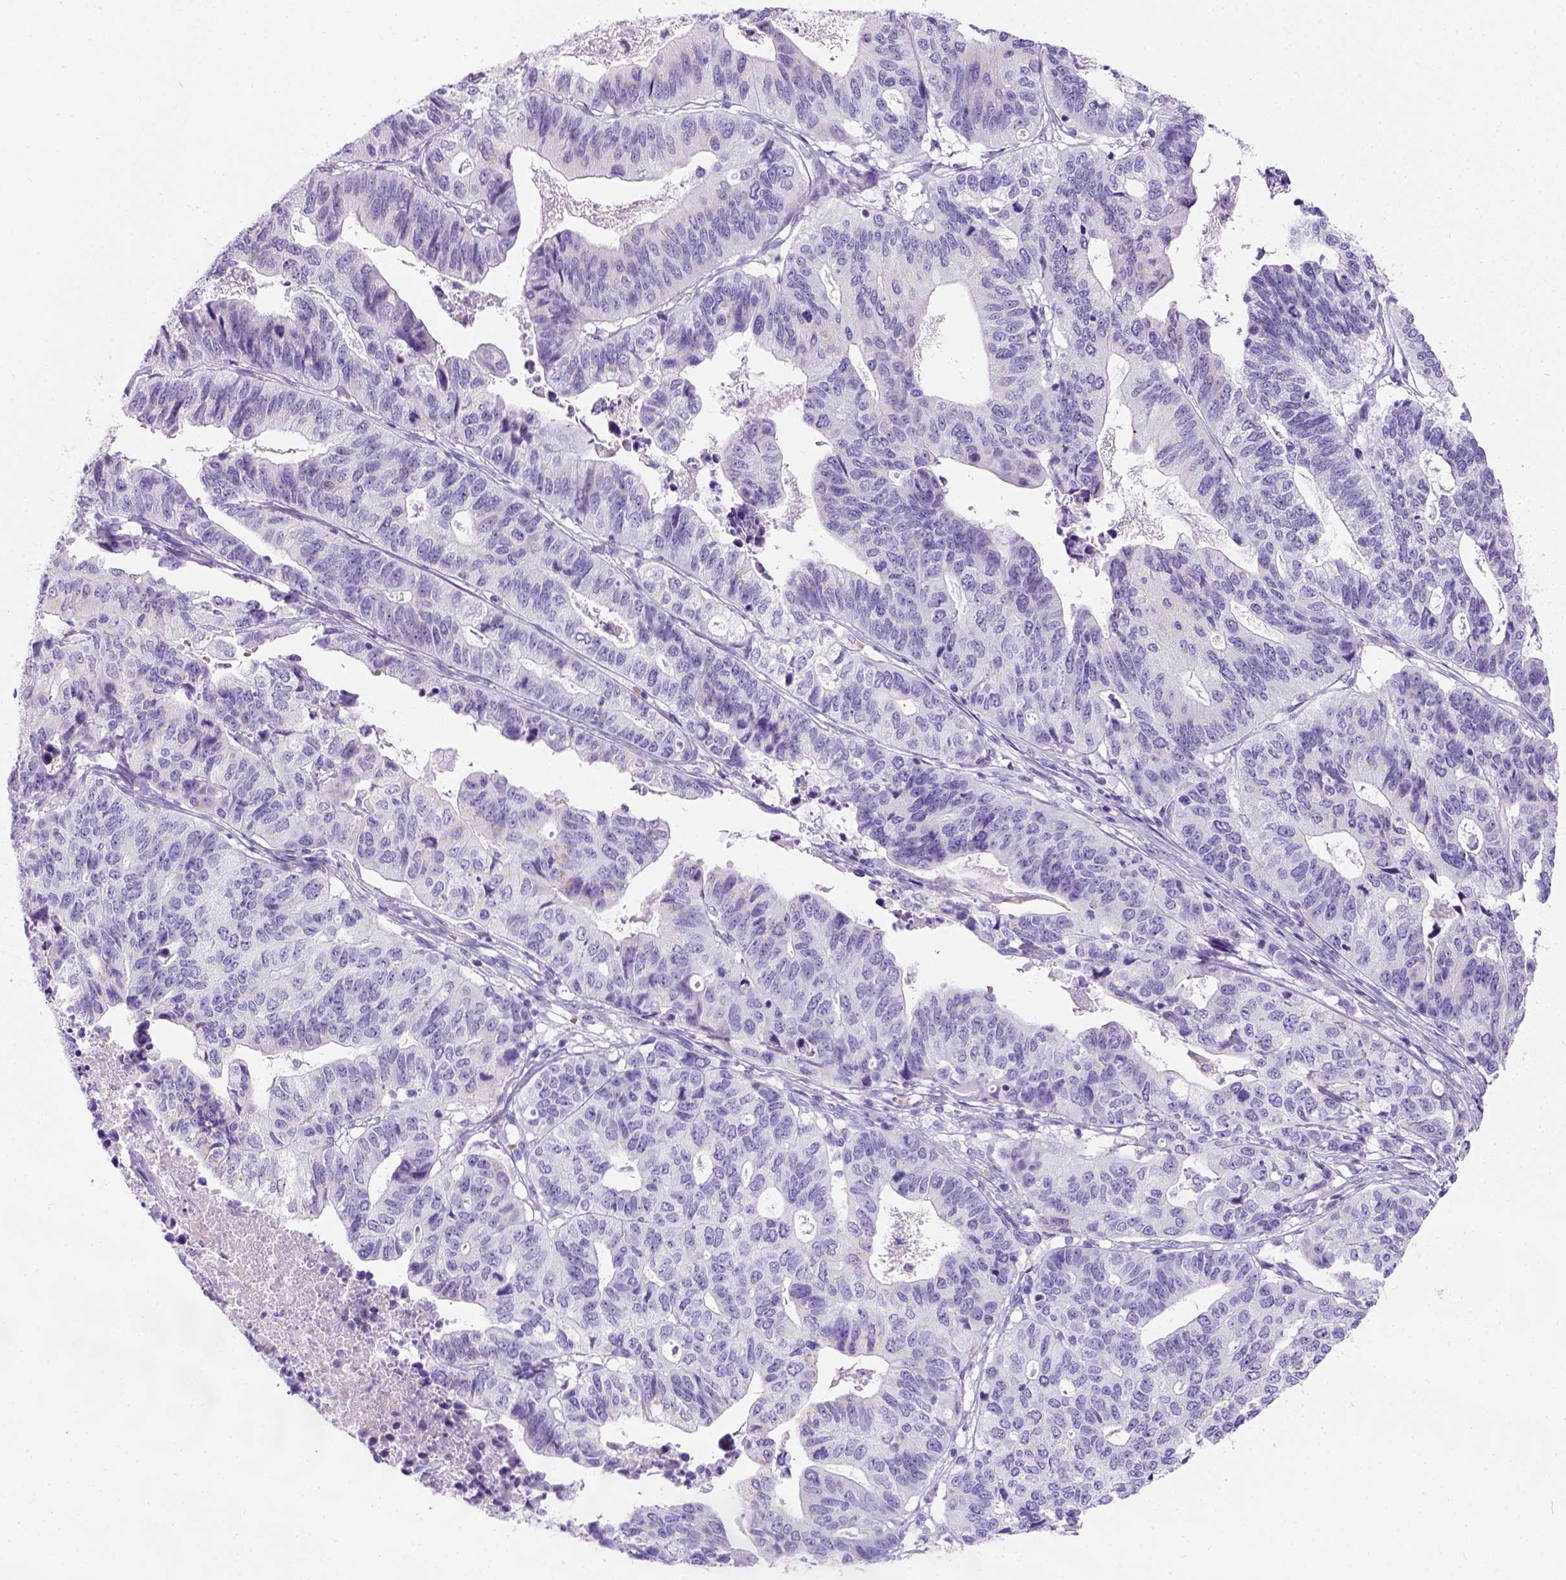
{"staining": {"intensity": "negative", "quantity": "none", "location": "none"}, "tissue": "stomach cancer", "cell_type": "Tumor cells", "image_type": "cancer", "snomed": [{"axis": "morphology", "description": "Adenocarcinoma, NOS"}, {"axis": "topography", "description": "Stomach, upper"}], "caption": "Tumor cells show no significant positivity in adenocarcinoma (stomach). Brightfield microscopy of immunohistochemistry (IHC) stained with DAB (brown) and hematoxylin (blue), captured at high magnification.", "gene": "PHF7", "patient": {"sex": "female", "age": 67}}